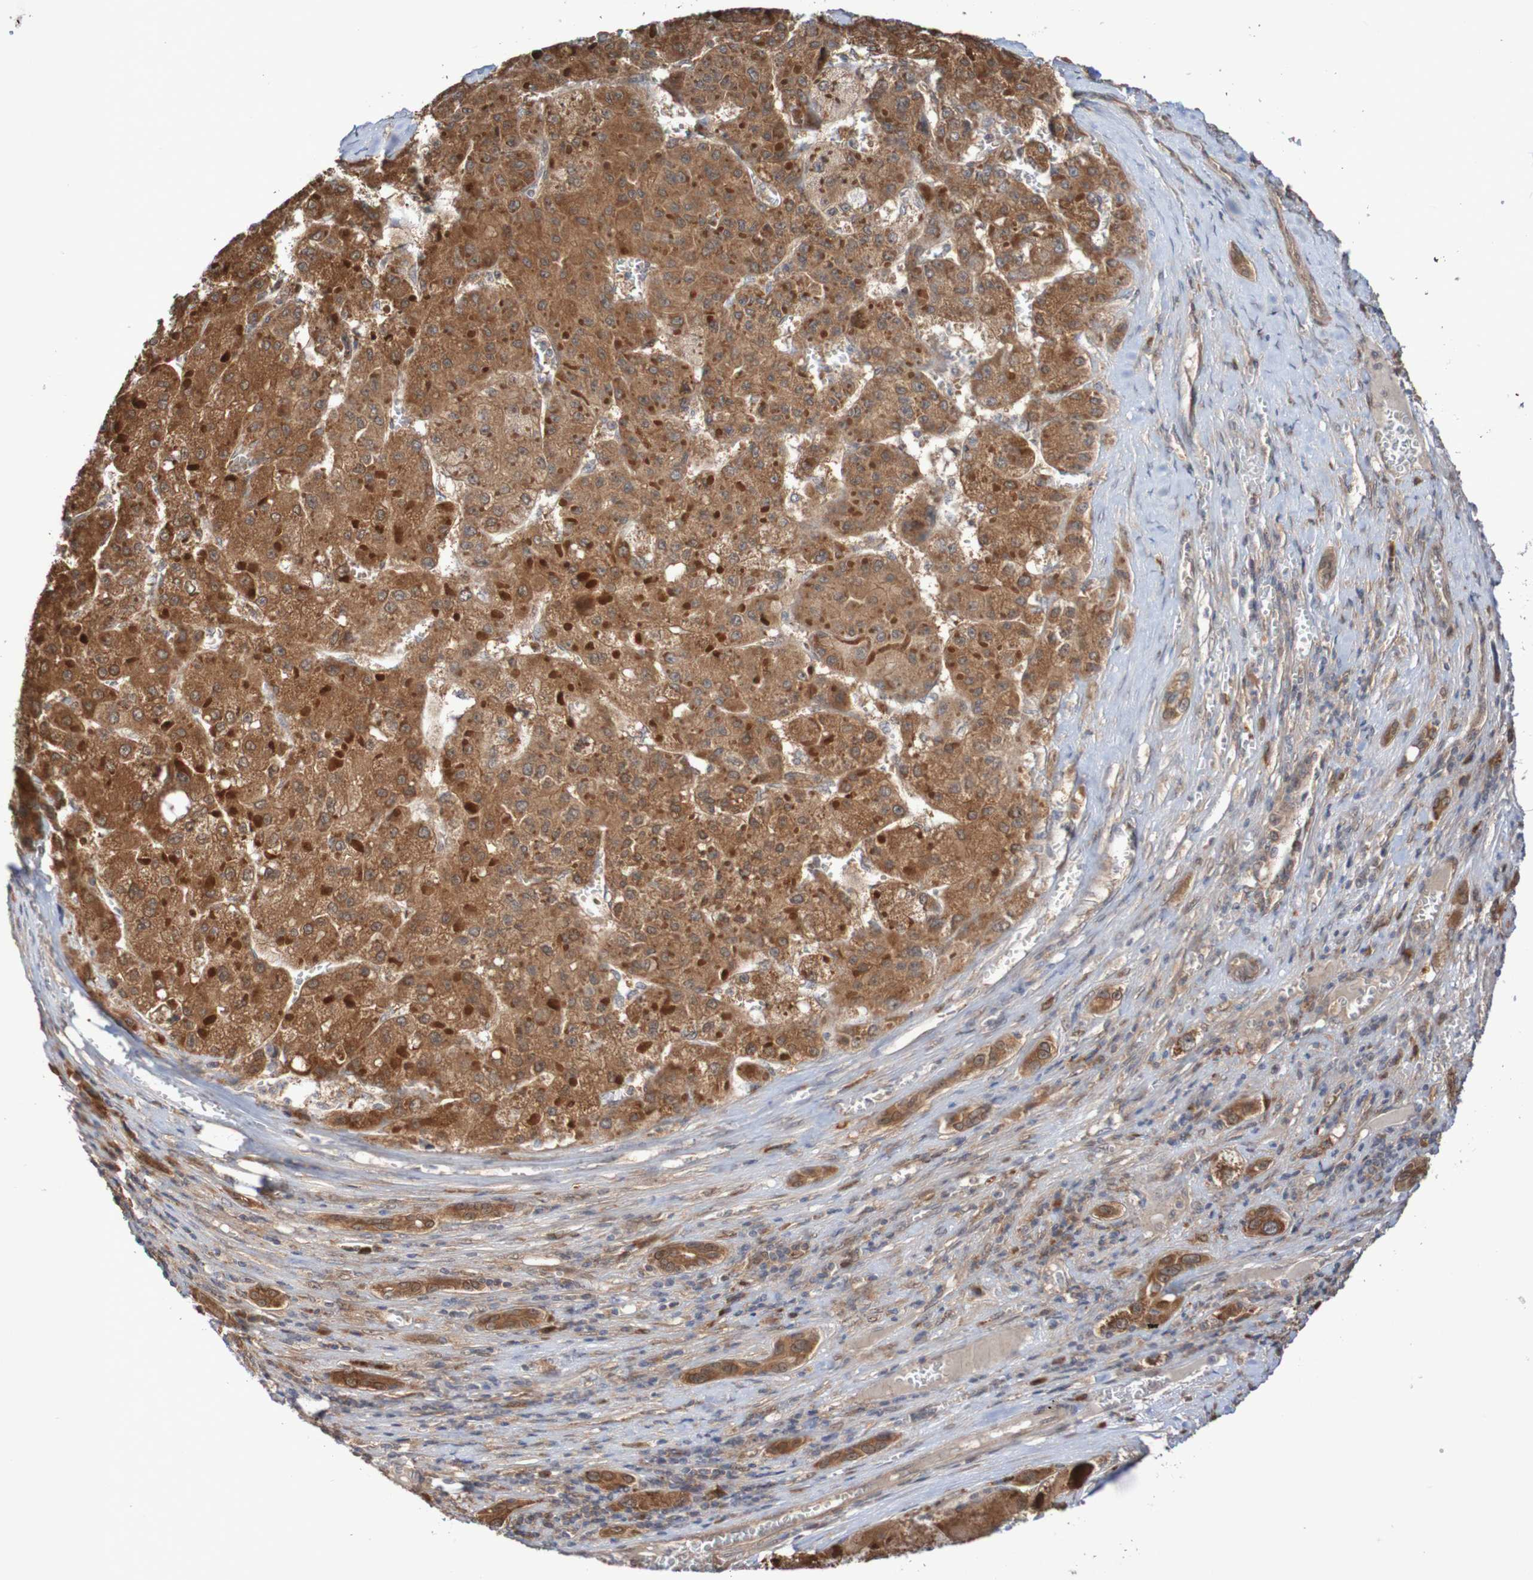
{"staining": {"intensity": "moderate", "quantity": ">75%", "location": "cytoplasmic/membranous"}, "tissue": "liver cancer", "cell_type": "Tumor cells", "image_type": "cancer", "snomed": [{"axis": "morphology", "description": "Carcinoma, Hepatocellular, NOS"}, {"axis": "topography", "description": "Liver"}], "caption": "IHC micrograph of human hepatocellular carcinoma (liver) stained for a protein (brown), which shows medium levels of moderate cytoplasmic/membranous expression in approximately >75% of tumor cells.", "gene": "PHPT1", "patient": {"sex": "female", "age": 73}}